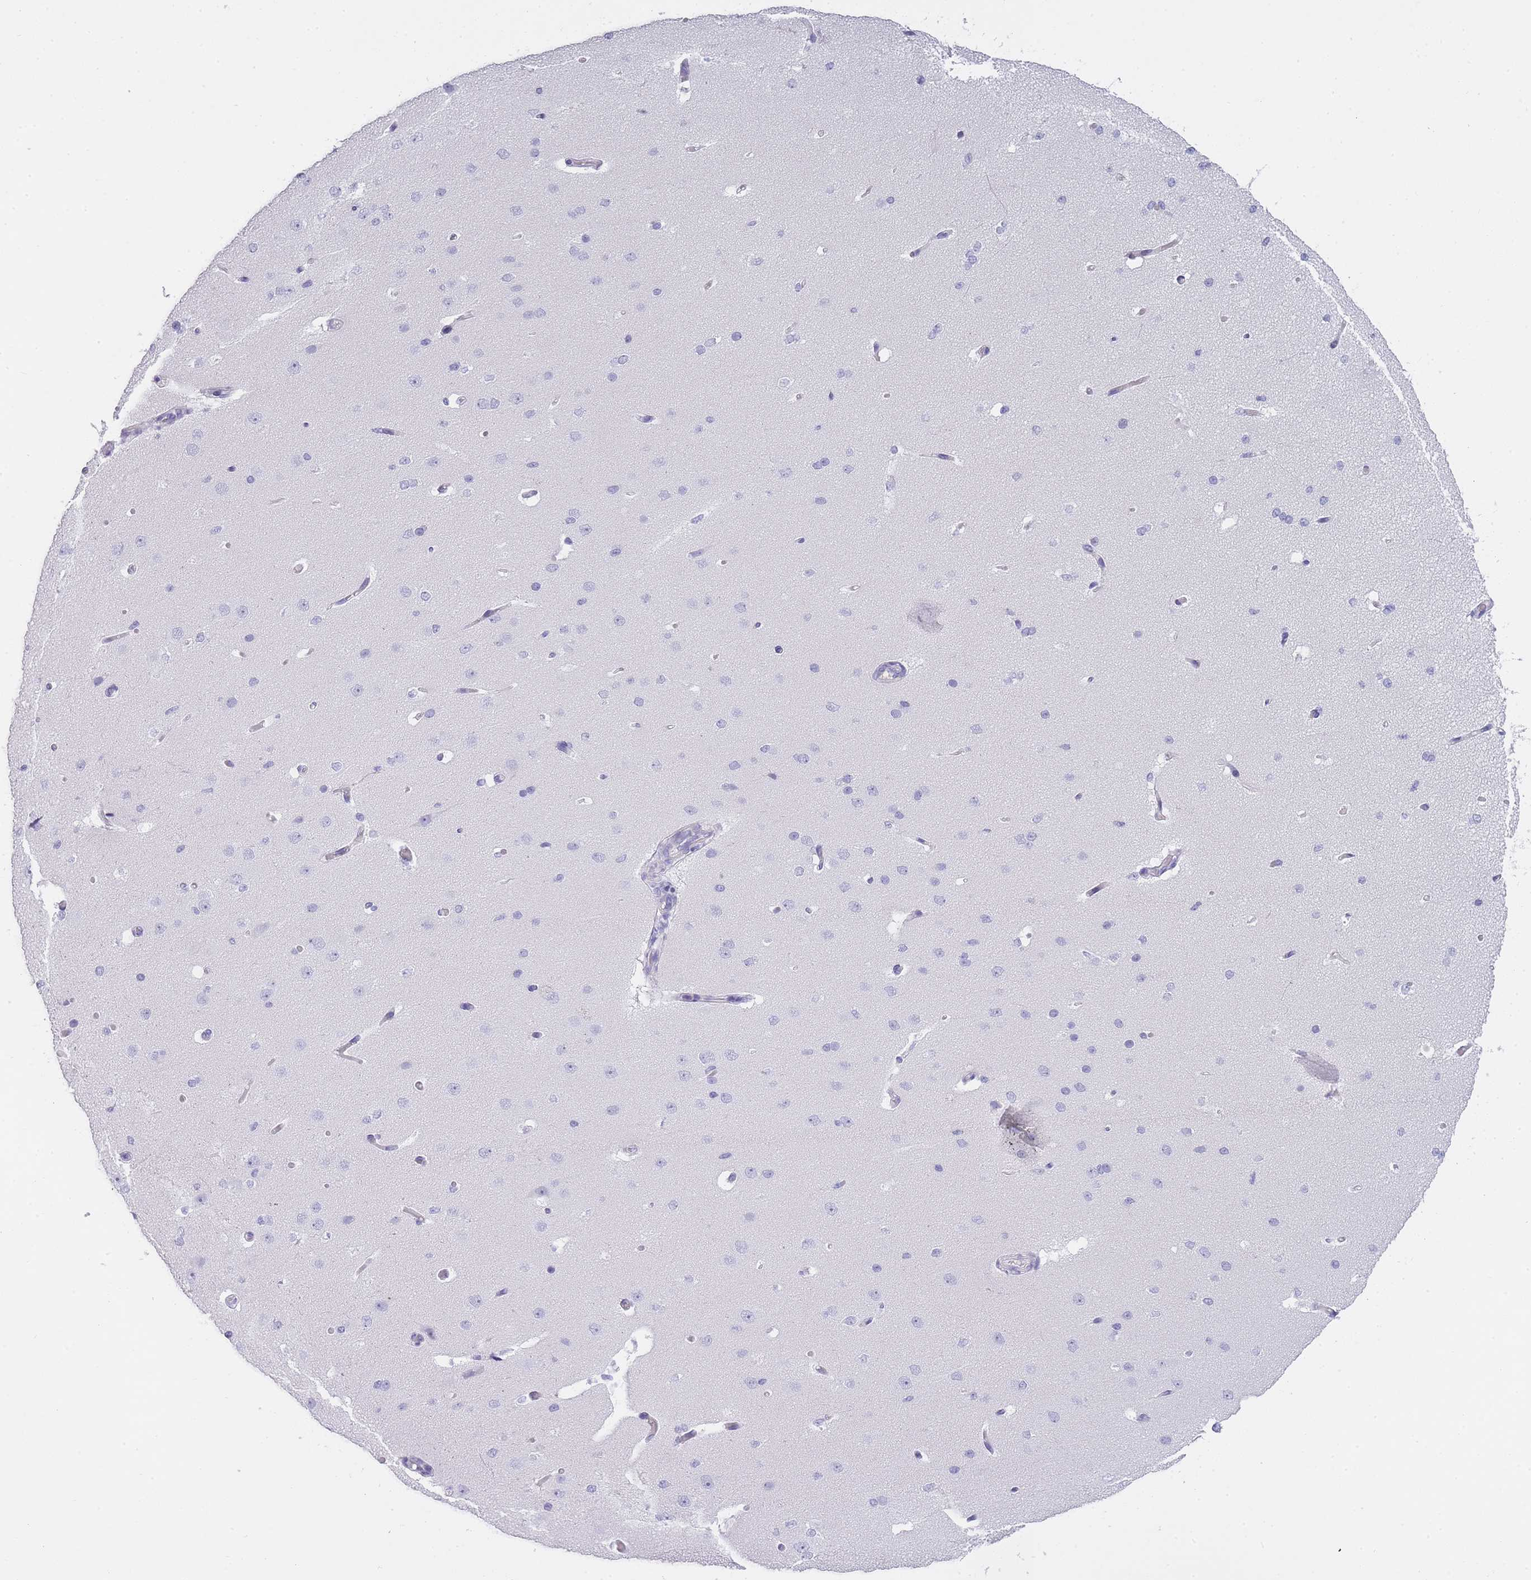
{"staining": {"intensity": "negative", "quantity": "none", "location": "none"}, "tissue": "cerebral cortex", "cell_type": "Endothelial cells", "image_type": "normal", "snomed": [{"axis": "morphology", "description": "Normal tissue, NOS"}, {"axis": "morphology", "description": "Inflammation, NOS"}, {"axis": "topography", "description": "Cerebral cortex"}], "caption": "The micrograph reveals no significant expression in endothelial cells of cerebral cortex. (Immunohistochemistry (ihc), brightfield microscopy, high magnification).", "gene": "TCP11X1", "patient": {"sex": "male", "age": 6}}